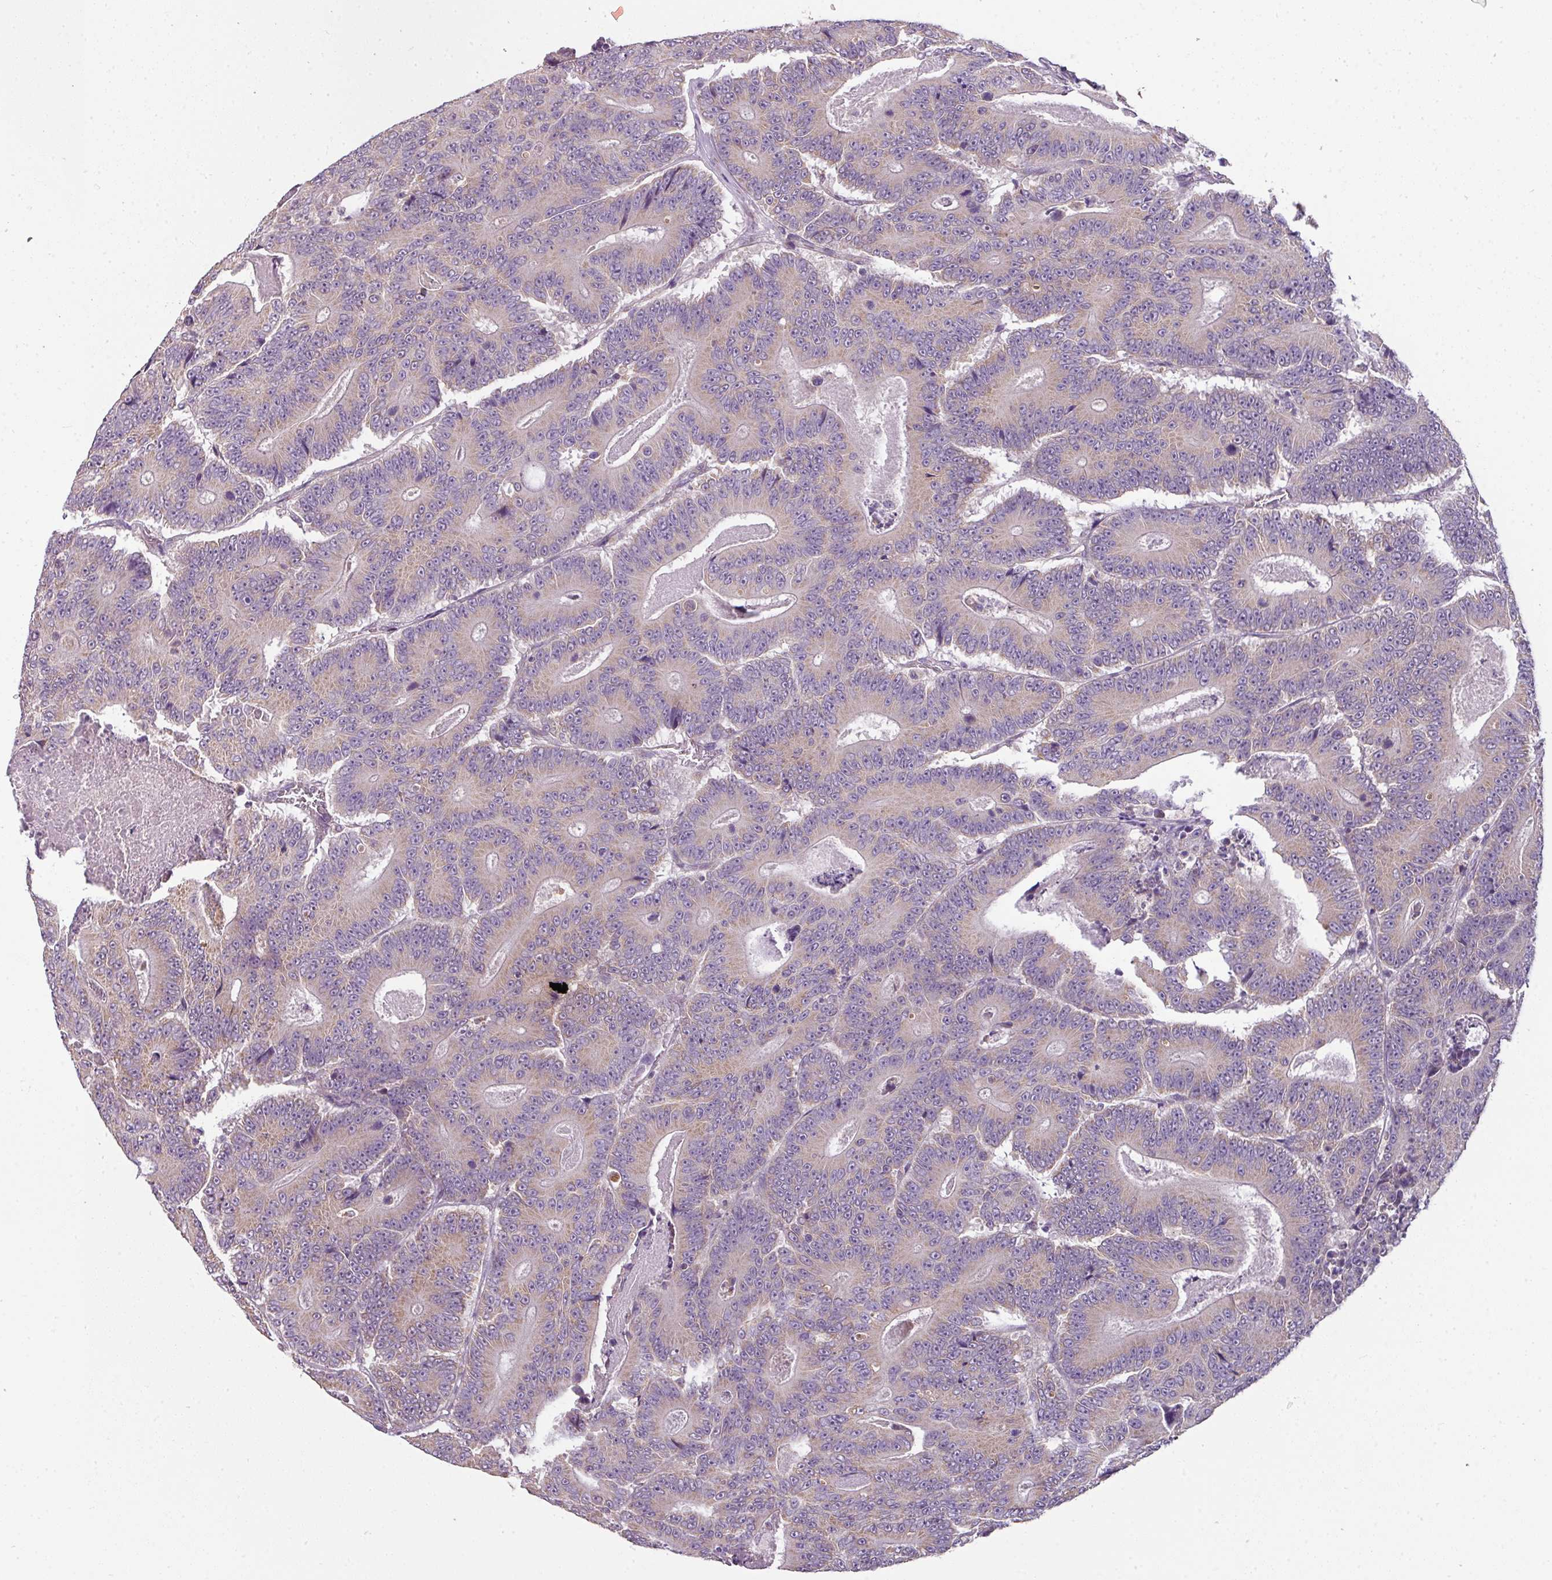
{"staining": {"intensity": "weak", "quantity": "25%-75%", "location": "cytoplasmic/membranous"}, "tissue": "colorectal cancer", "cell_type": "Tumor cells", "image_type": "cancer", "snomed": [{"axis": "morphology", "description": "Adenocarcinoma, NOS"}, {"axis": "topography", "description": "Colon"}], "caption": "Immunohistochemistry (IHC) of human adenocarcinoma (colorectal) exhibits low levels of weak cytoplasmic/membranous staining in approximately 25%-75% of tumor cells. The staining was performed using DAB (3,3'-diaminobenzidine), with brown indicating positive protein expression. Nuclei are stained blue with hematoxylin.", "gene": "PALS2", "patient": {"sex": "male", "age": 83}}